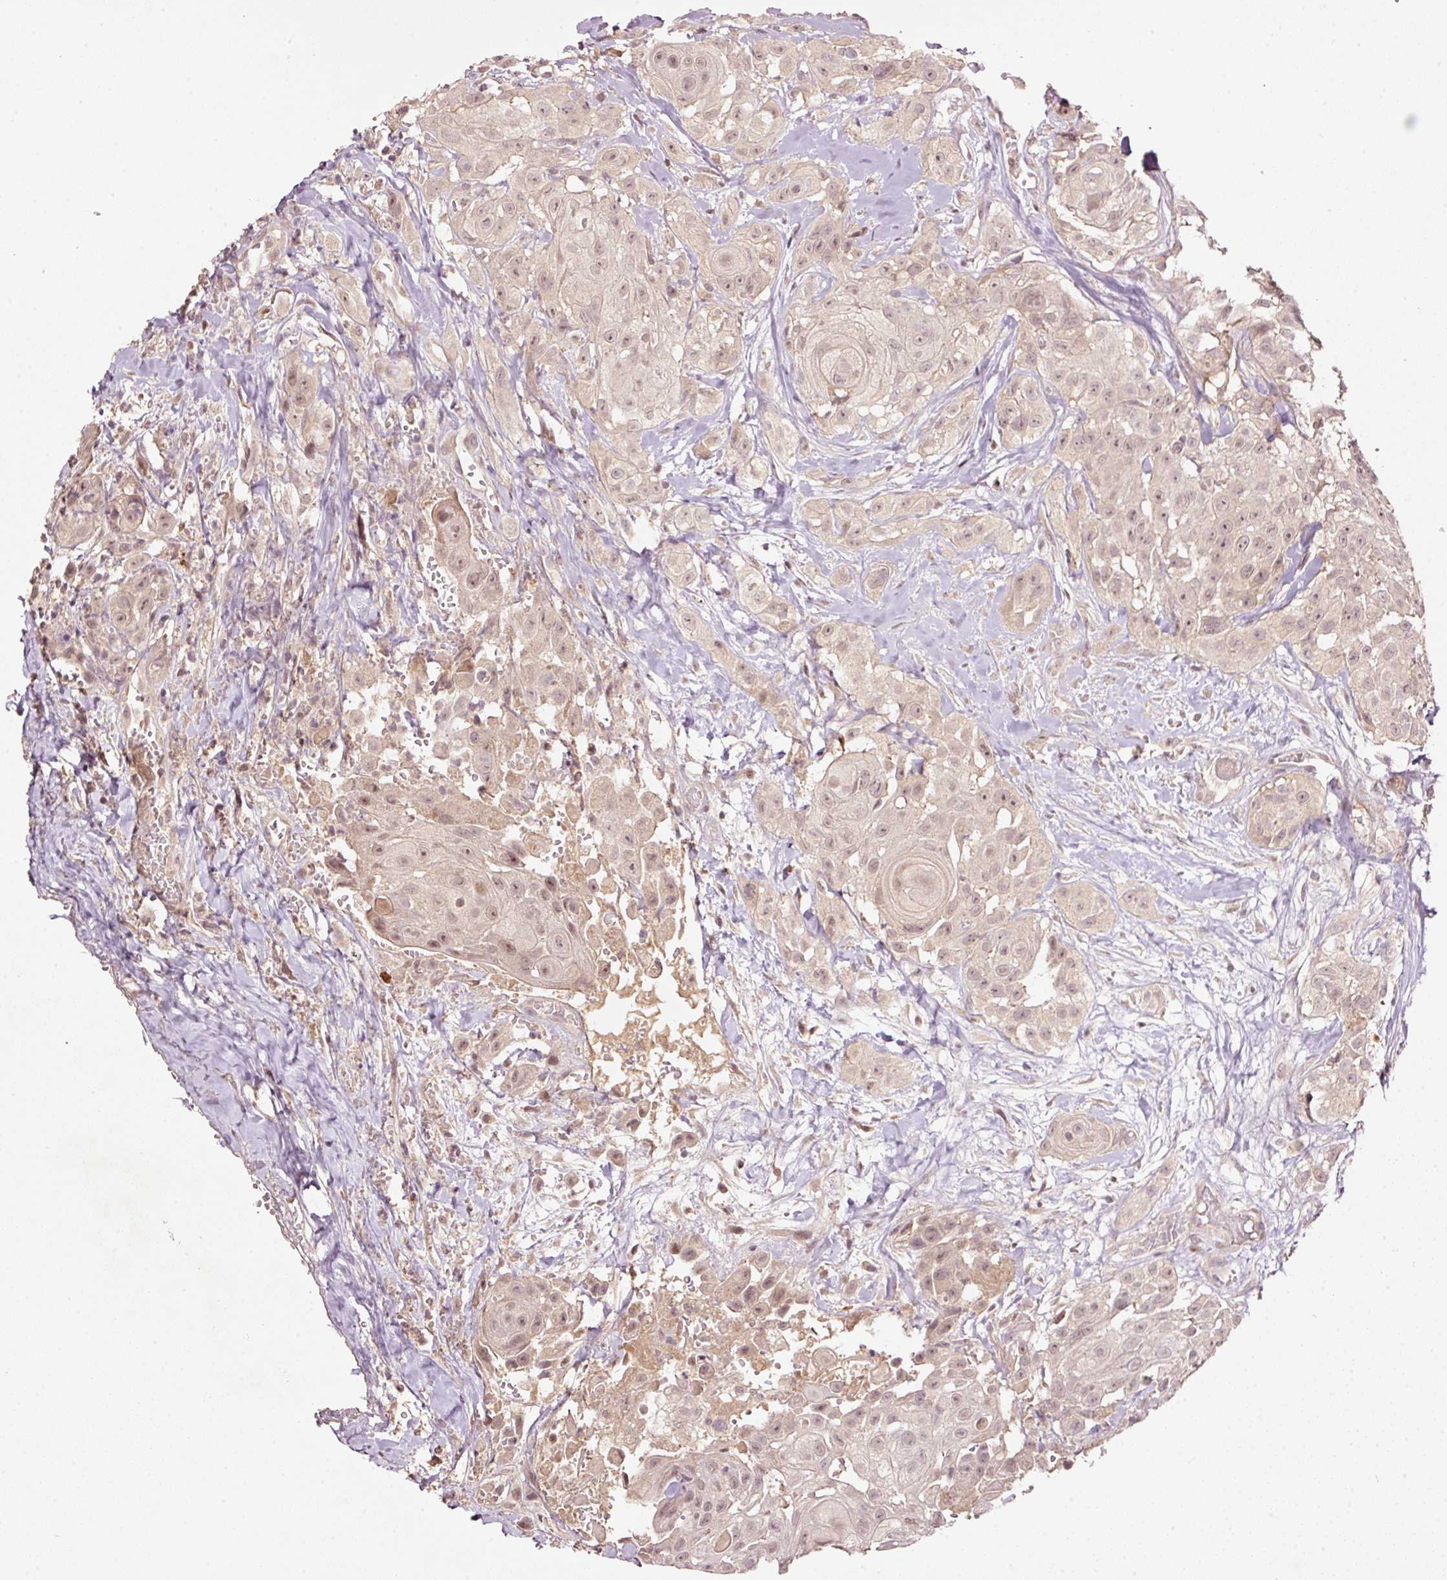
{"staining": {"intensity": "weak", "quantity": ">75%", "location": "nuclear"}, "tissue": "head and neck cancer", "cell_type": "Tumor cells", "image_type": "cancer", "snomed": [{"axis": "morphology", "description": "Squamous cell carcinoma, NOS"}, {"axis": "topography", "description": "Head-Neck"}], "caption": "Protein expression by IHC displays weak nuclear expression in about >75% of tumor cells in head and neck cancer (squamous cell carcinoma).", "gene": "PCDHB1", "patient": {"sex": "male", "age": 83}}